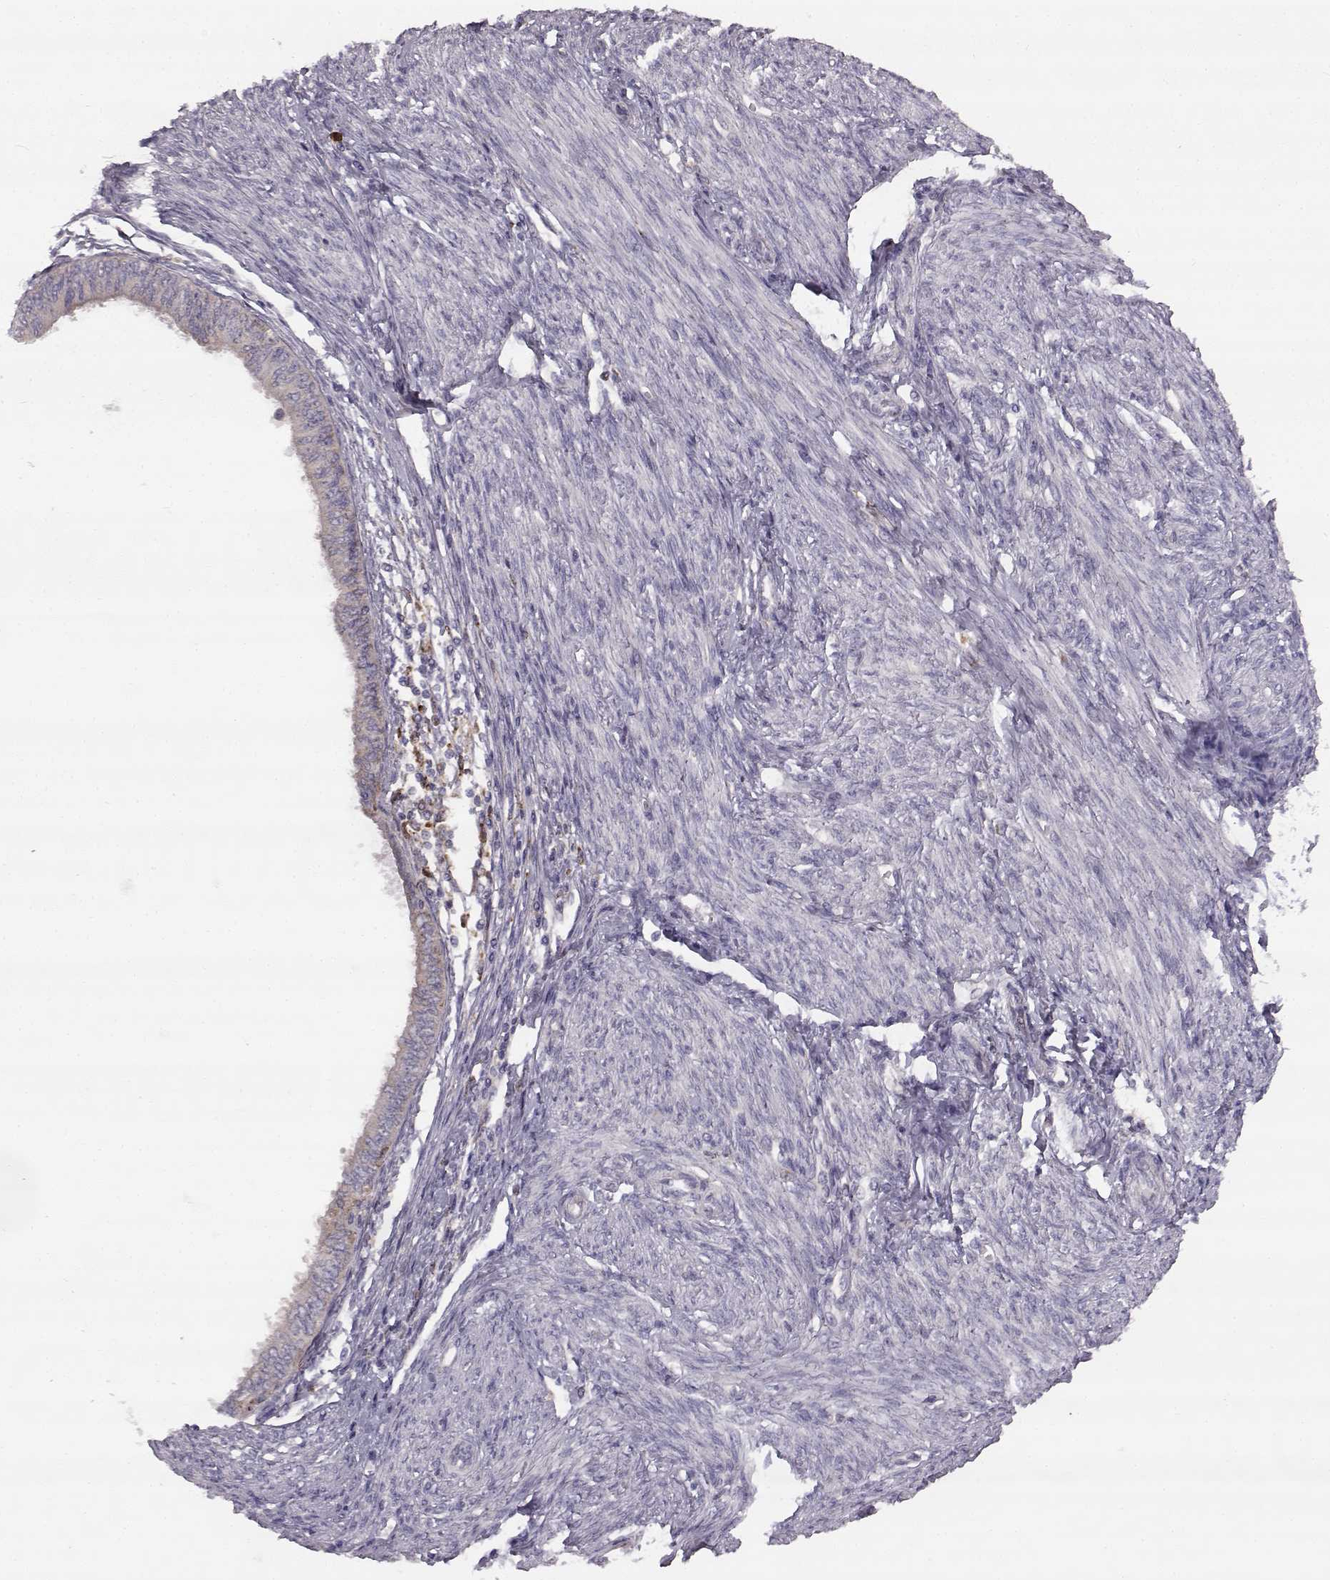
{"staining": {"intensity": "weak", "quantity": "<25%", "location": "cytoplasmic/membranous"}, "tissue": "endometrial cancer", "cell_type": "Tumor cells", "image_type": "cancer", "snomed": [{"axis": "morphology", "description": "Adenocarcinoma, NOS"}, {"axis": "topography", "description": "Endometrium"}], "caption": "A histopathology image of human endometrial cancer is negative for staining in tumor cells.", "gene": "SPAG17", "patient": {"sex": "female", "age": 68}}